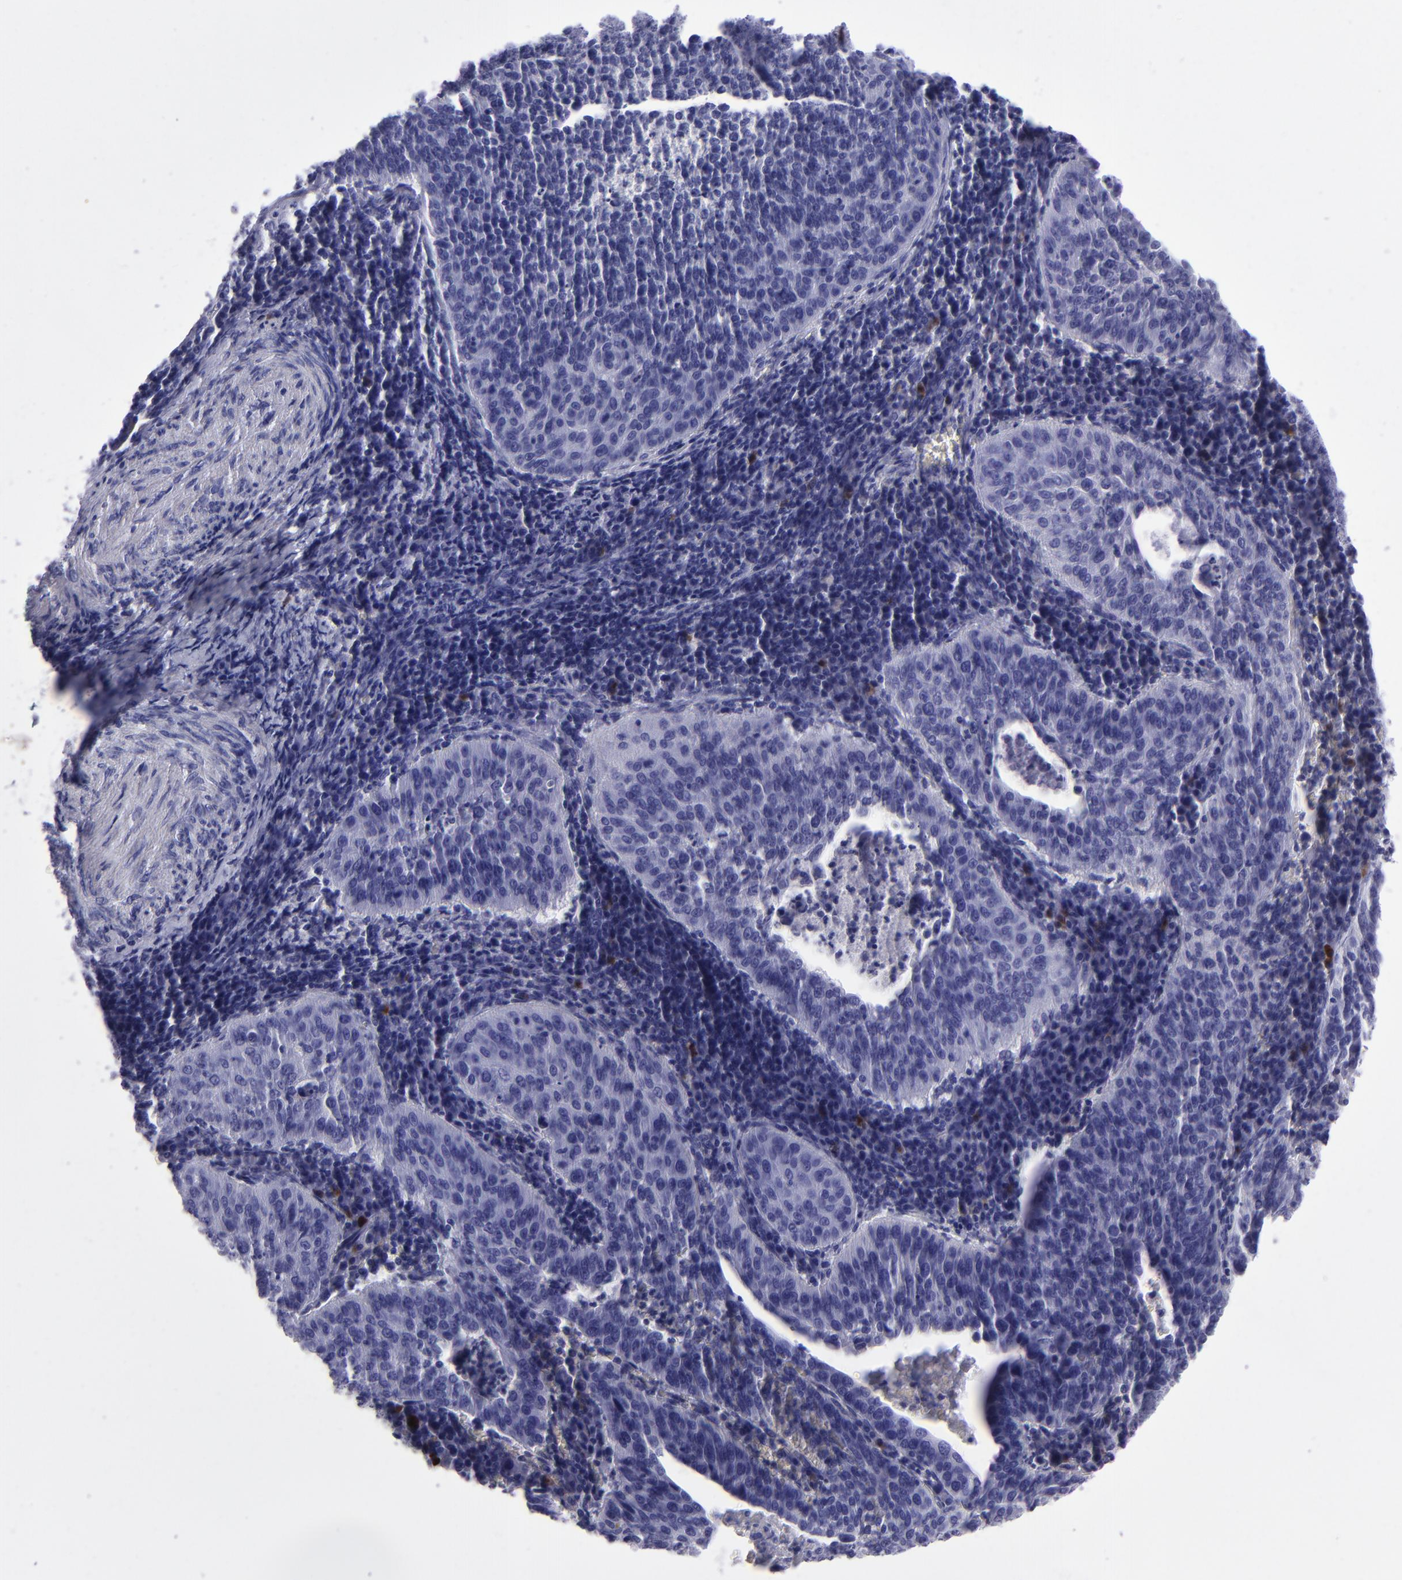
{"staining": {"intensity": "negative", "quantity": "none", "location": "none"}, "tissue": "cervical cancer", "cell_type": "Tumor cells", "image_type": "cancer", "snomed": [{"axis": "morphology", "description": "Squamous cell carcinoma, NOS"}, {"axis": "topography", "description": "Cervix"}], "caption": "Cervical cancer was stained to show a protein in brown. There is no significant expression in tumor cells. Nuclei are stained in blue.", "gene": "TYRP1", "patient": {"sex": "female", "age": 39}}